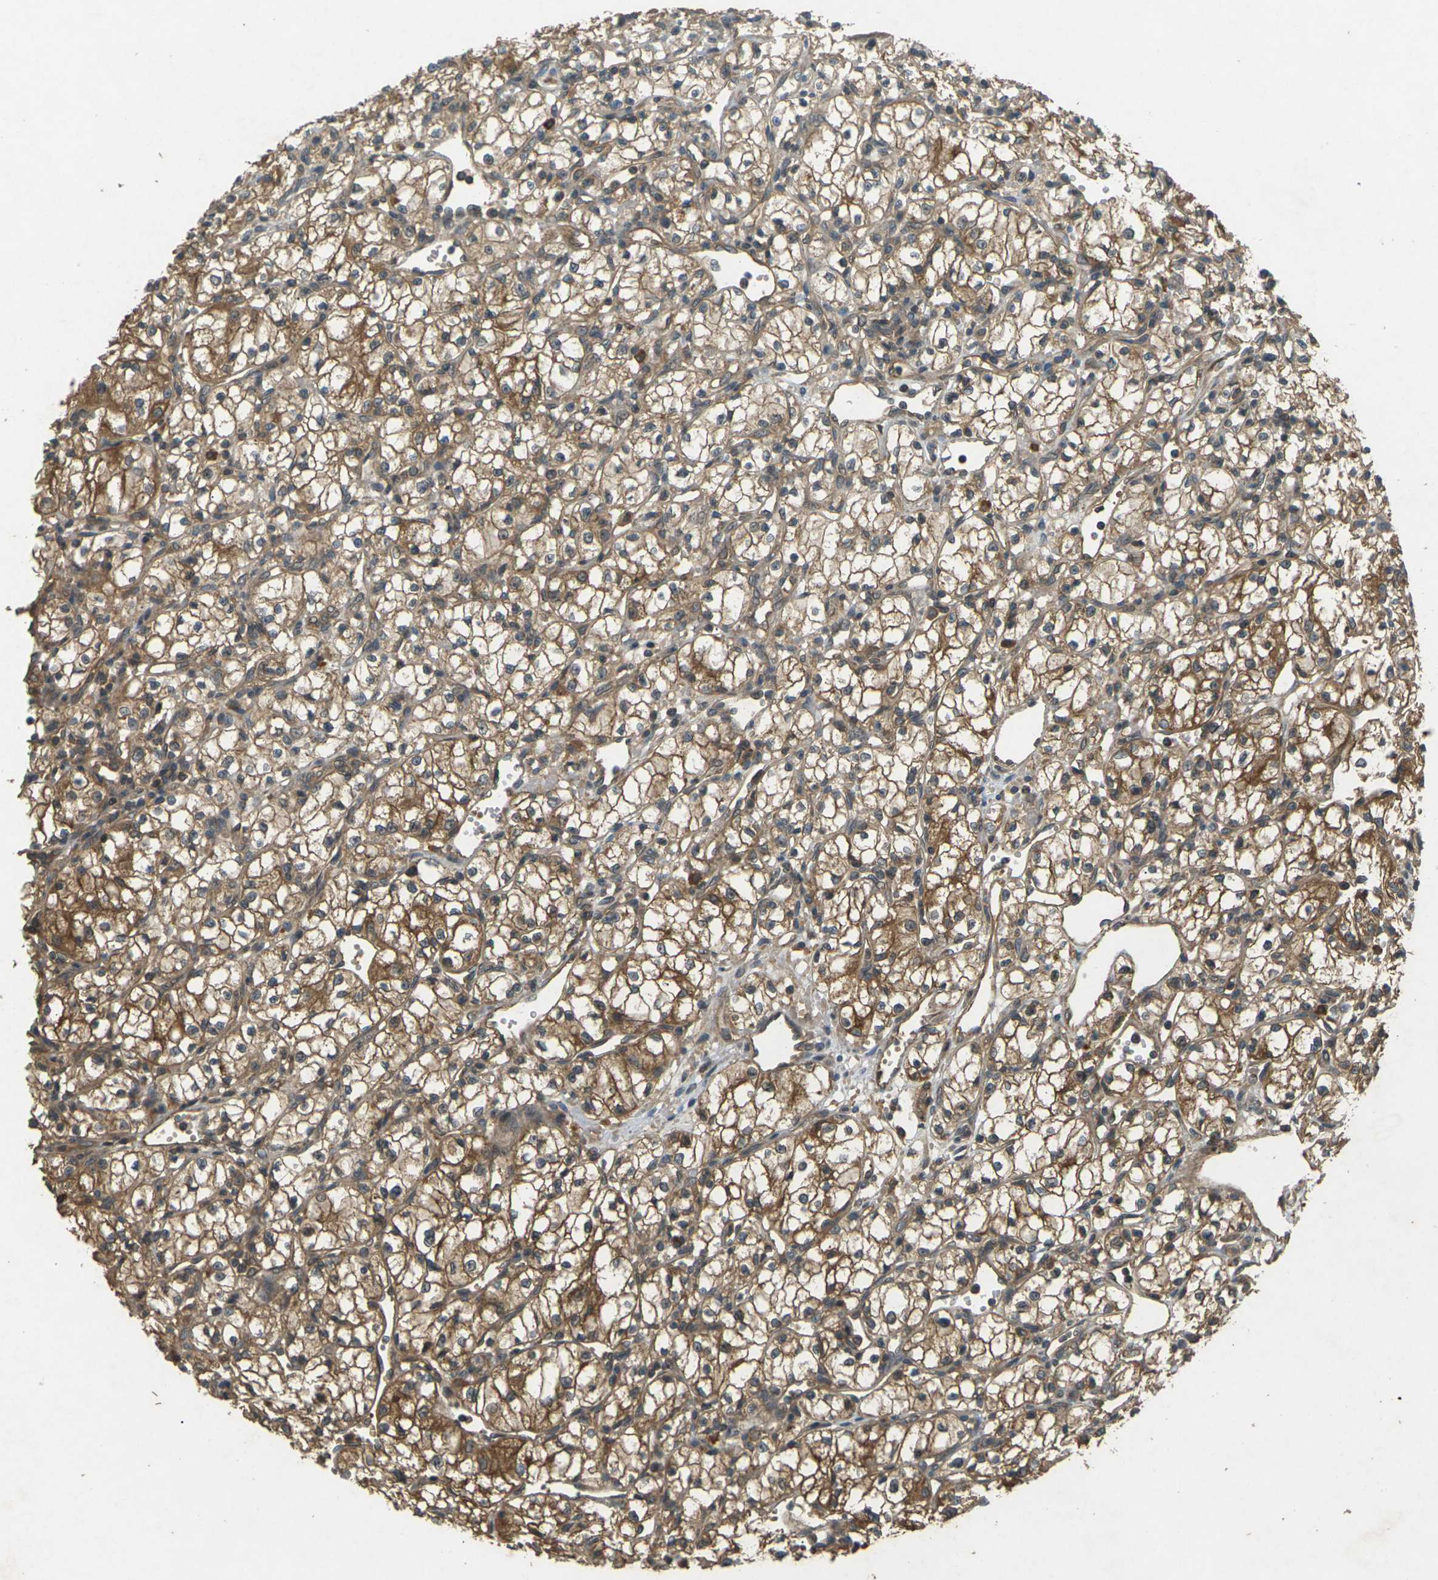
{"staining": {"intensity": "moderate", "quantity": ">75%", "location": "cytoplasmic/membranous"}, "tissue": "renal cancer", "cell_type": "Tumor cells", "image_type": "cancer", "snomed": [{"axis": "morphology", "description": "Normal tissue, NOS"}, {"axis": "morphology", "description": "Adenocarcinoma, NOS"}, {"axis": "topography", "description": "Kidney"}], "caption": "This image displays immunohistochemistry staining of renal adenocarcinoma, with medium moderate cytoplasmic/membranous expression in approximately >75% of tumor cells.", "gene": "TAP1", "patient": {"sex": "male", "age": 59}}